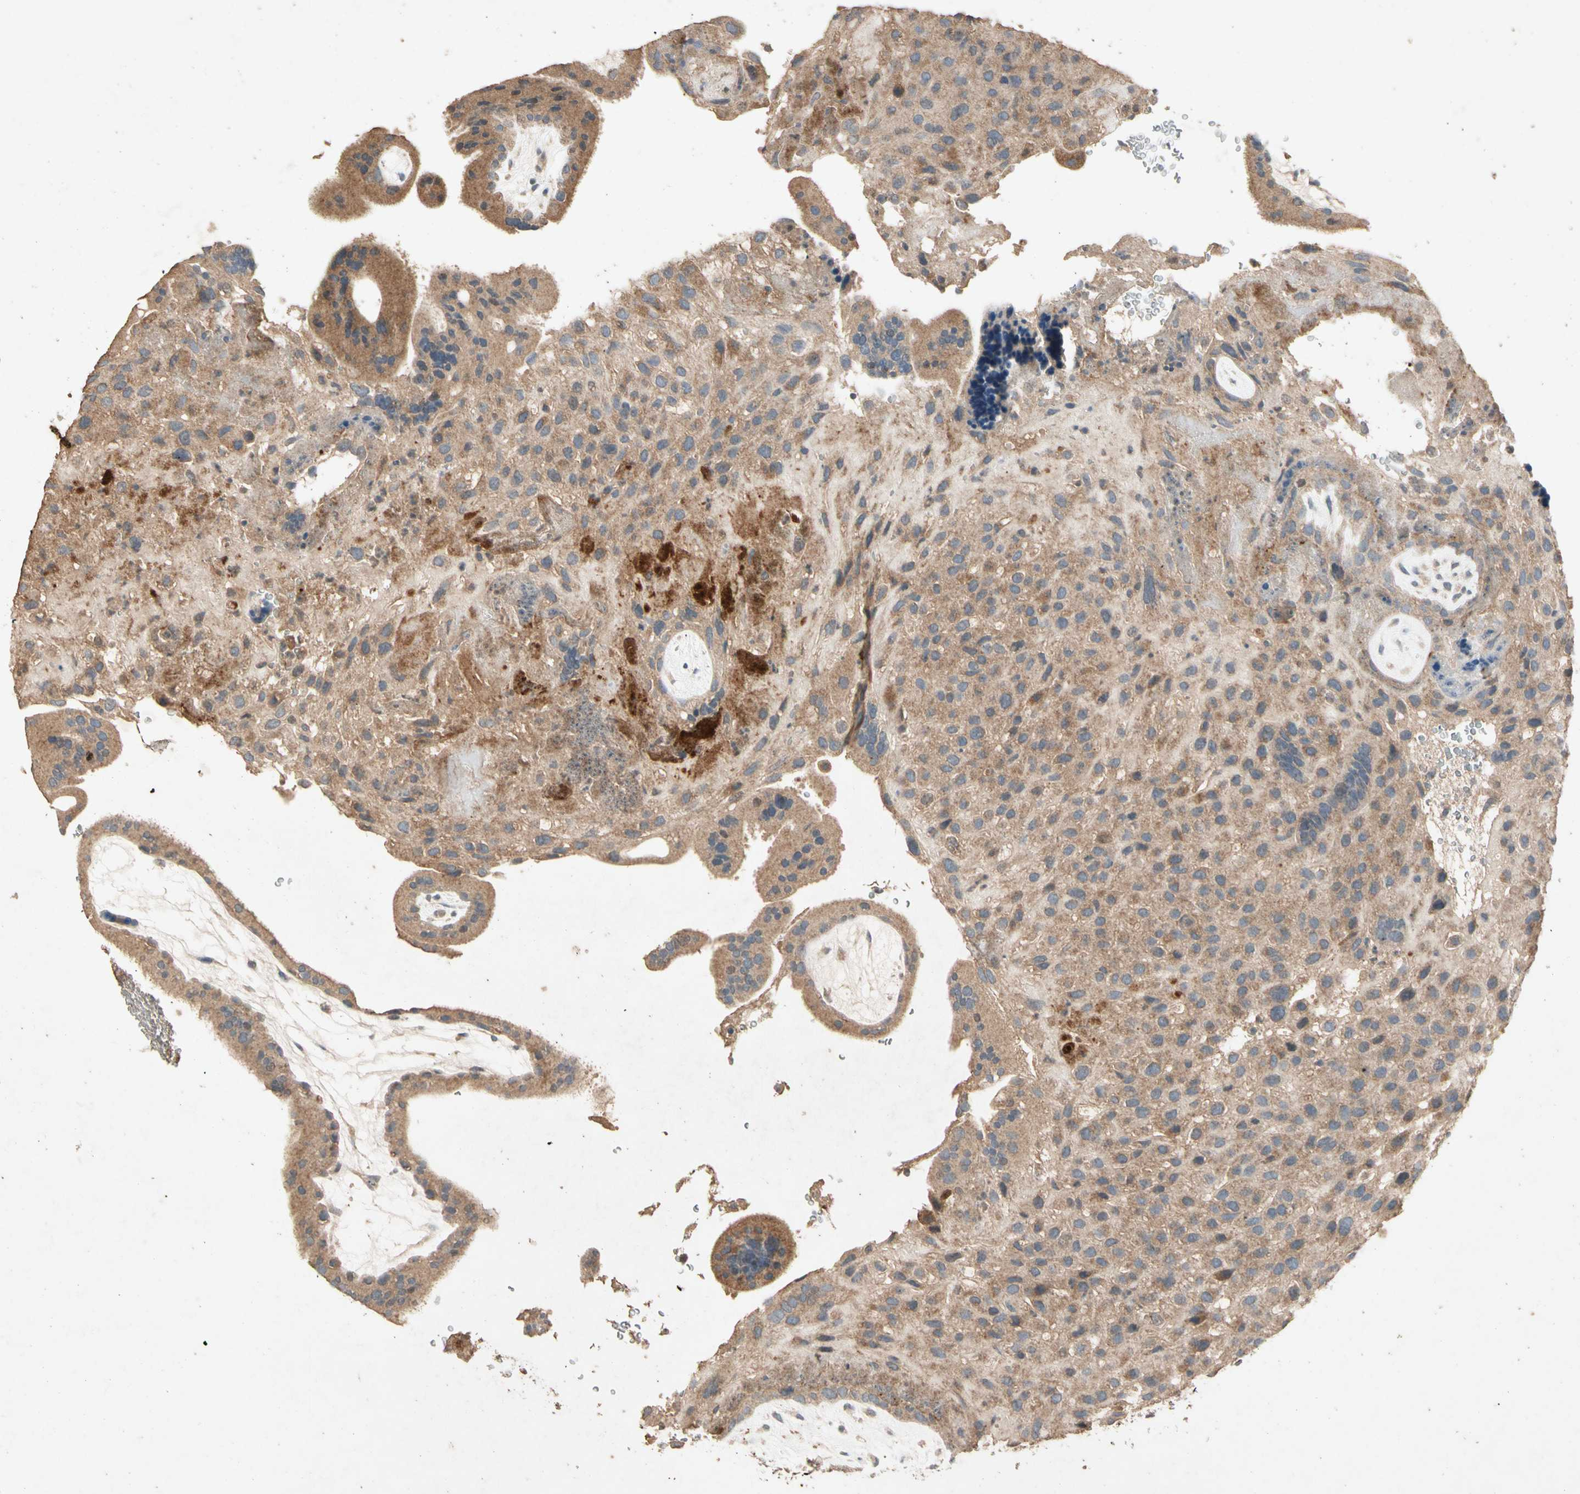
{"staining": {"intensity": "moderate", "quantity": ">75%", "location": "cytoplasmic/membranous"}, "tissue": "placenta", "cell_type": "Decidual cells", "image_type": "normal", "snomed": [{"axis": "morphology", "description": "Normal tissue, NOS"}, {"axis": "topography", "description": "Placenta"}], "caption": "Brown immunohistochemical staining in normal human placenta exhibits moderate cytoplasmic/membranous staining in approximately >75% of decidual cells.", "gene": "GPLD1", "patient": {"sex": "female", "age": 19}}